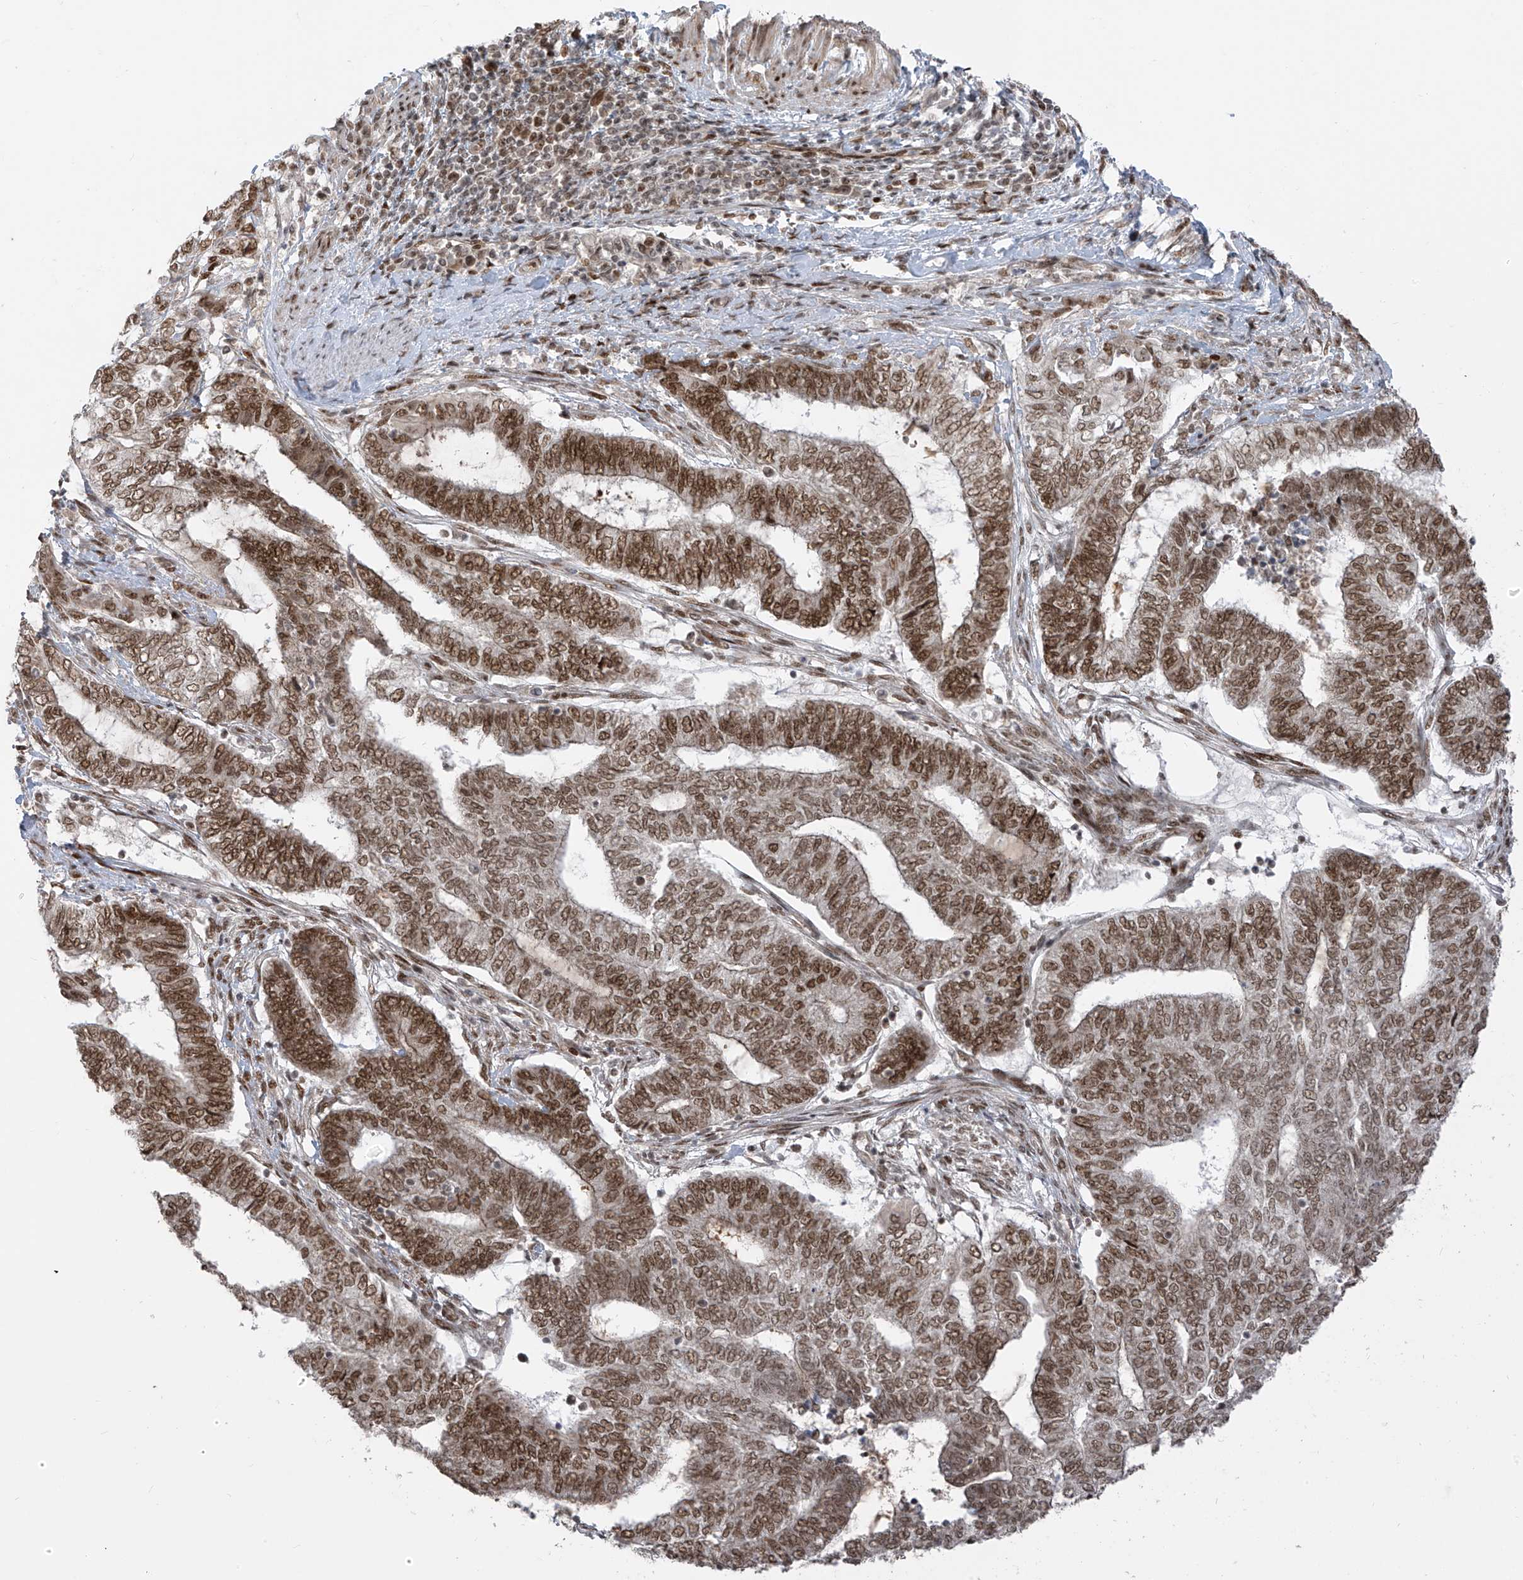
{"staining": {"intensity": "moderate", "quantity": ">75%", "location": "nuclear"}, "tissue": "endometrial cancer", "cell_type": "Tumor cells", "image_type": "cancer", "snomed": [{"axis": "morphology", "description": "Adenocarcinoma, NOS"}, {"axis": "topography", "description": "Uterus"}, {"axis": "topography", "description": "Endometrium"}], "caption": "Approximately >75% of tumor cells in endometrial cancer (adenocarcinoma) show moderate nuclear protein staining as visualized by brown immunohistochemical staining.", "gene": "ARHGEF3", "patient": {"sex": "female", "age": 70}}